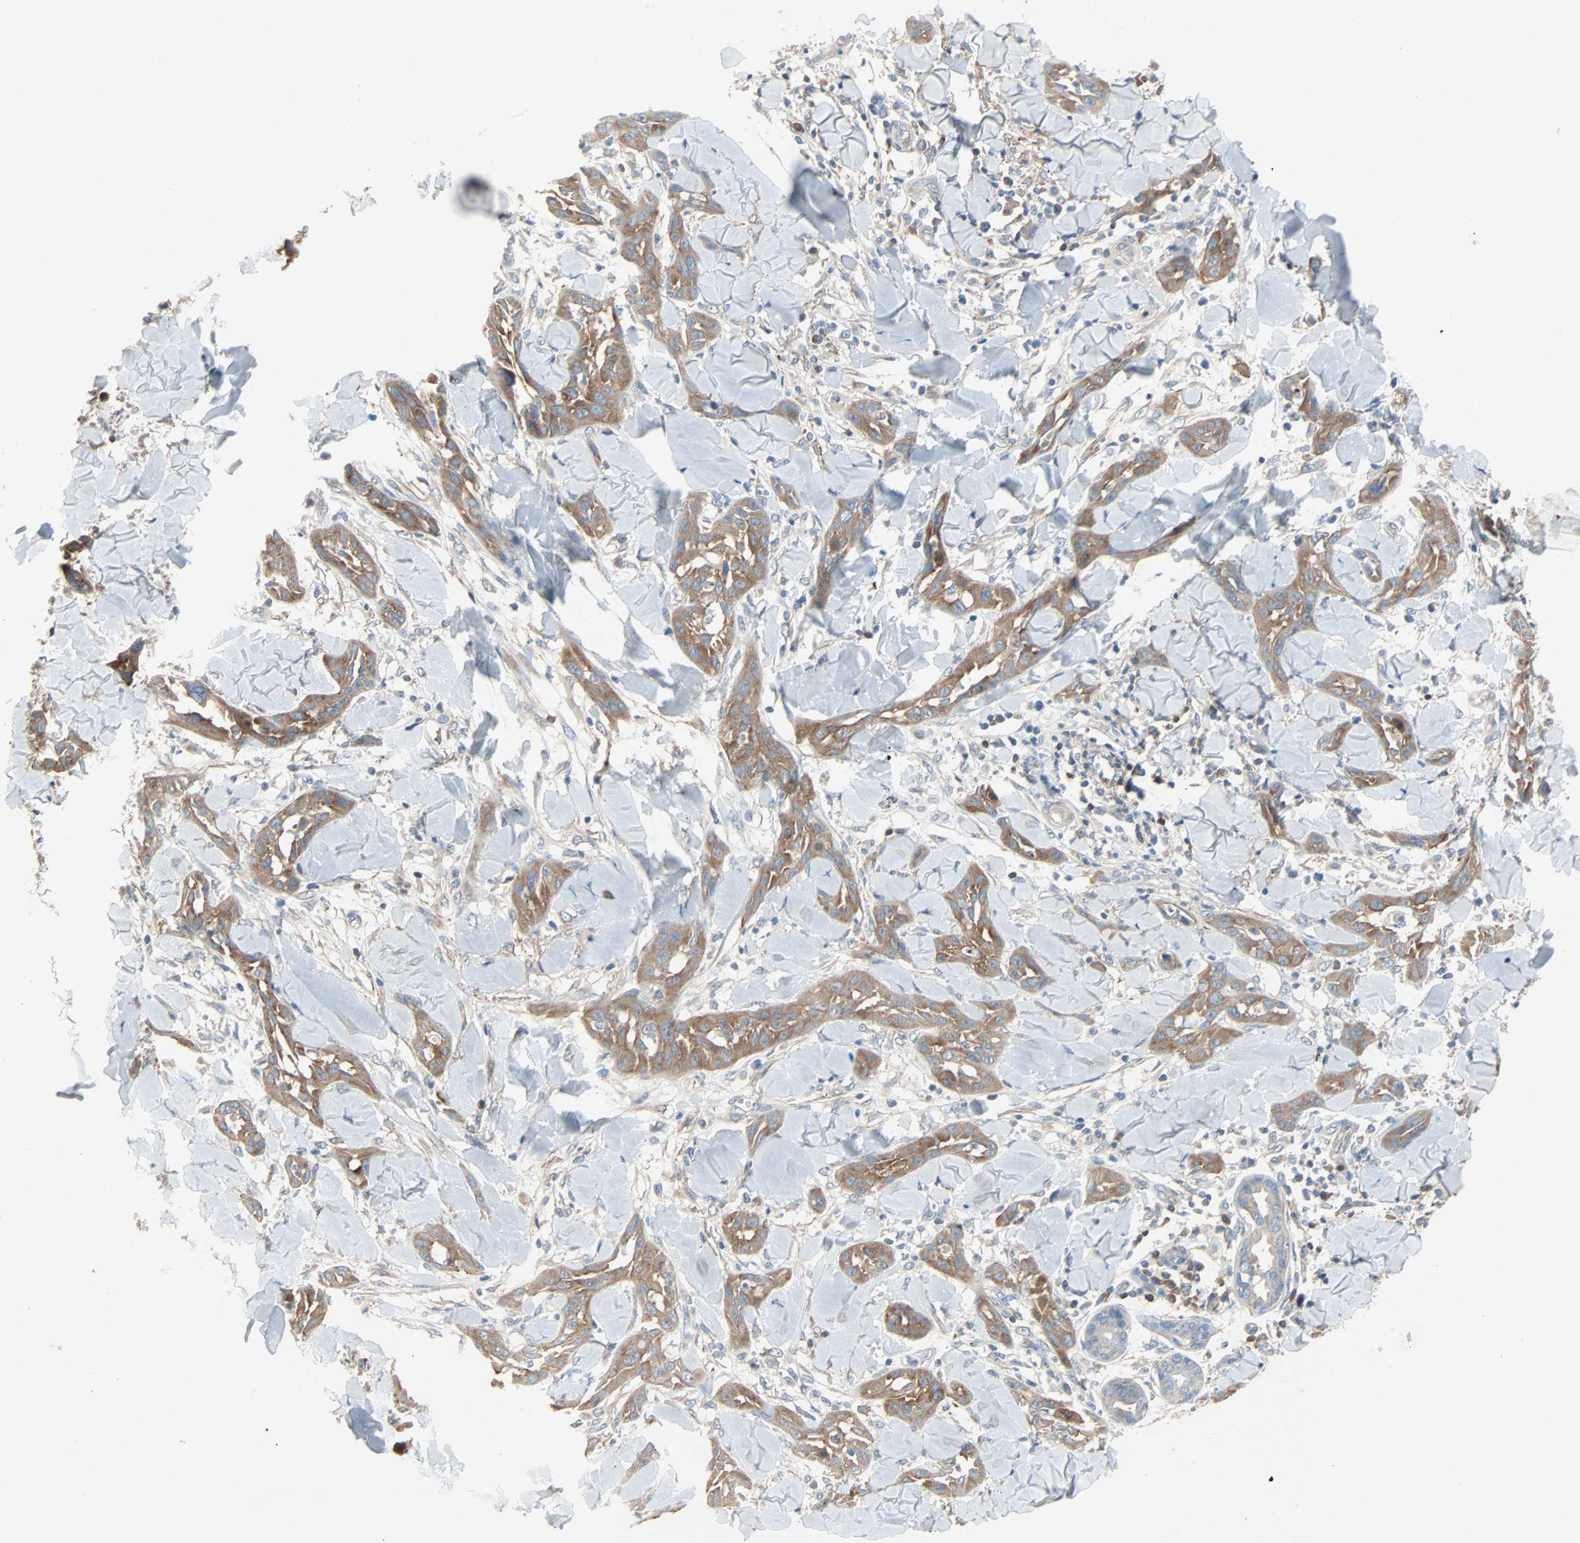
{"staining": {"intensity": "moderate", "quantity": ">75%", "location": "cytoplasmic/membranous"}, "tissue": "skin cancer", "cell_type": "Tumor cells", "image_type": "cancer", "snomed": [{"axis": "morphology", "description": "Squamous cell carcinoma, NOS"}, {"axis": "topography", "description": "Skin"}], "caption": "Brown immunohistochemical staining in skin squamous cell carcinoma demonstrates moderate cytoplasmic/membranous staining in approximately >75% of tumor cells. (DAB IHC, brown staining for protein, blue staining for nuclei).", "gene": "TNFRSF12A", "patient": {"sex": "male", "age": 24}}